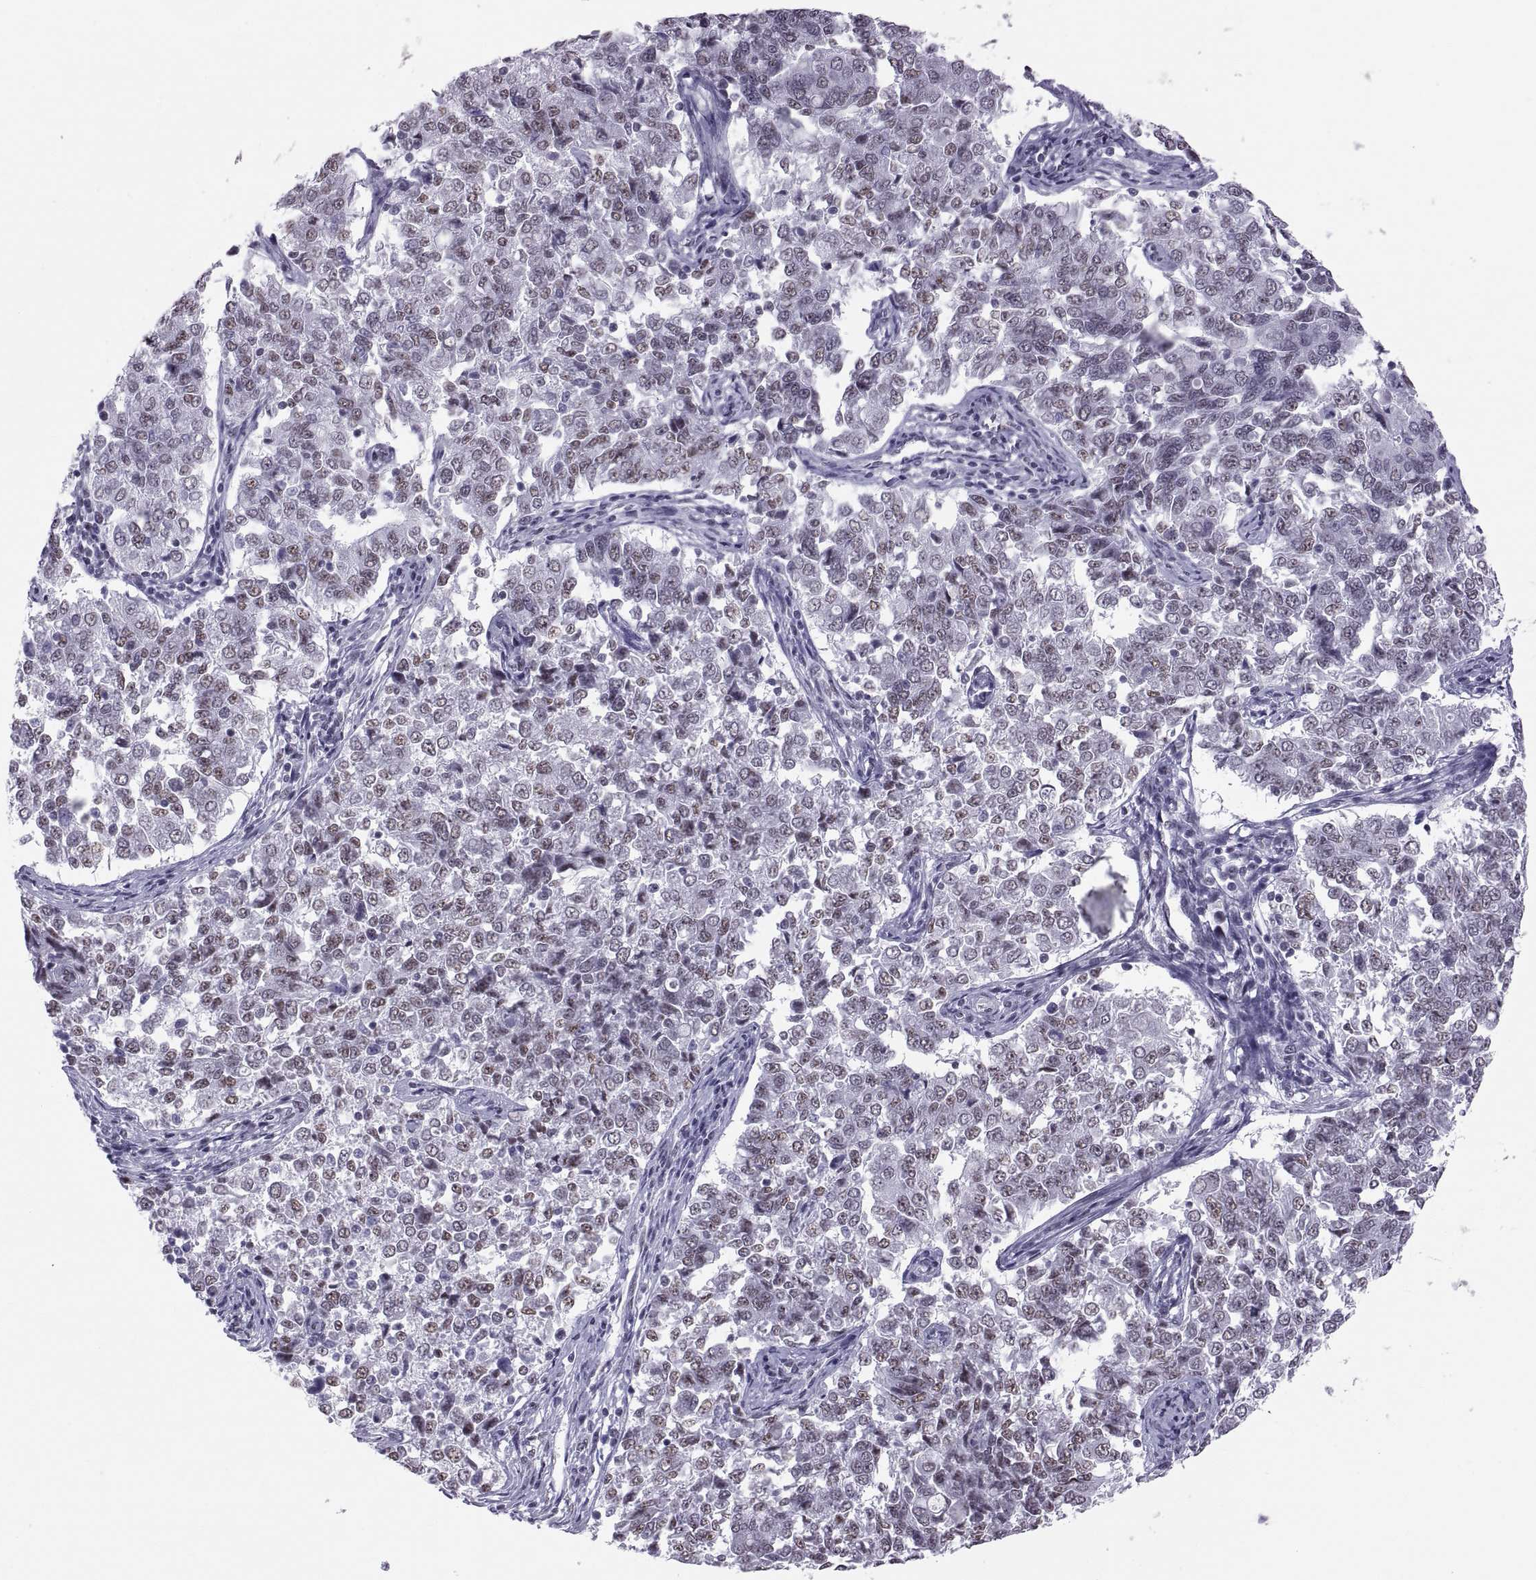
{"staining": {"intensity": "weak", "quantity": "25%-75%", "location": "nuclear"}, "tissue": "endometrial cancer", "cell_type": "Tumor cells", "image_type": "cancer", "snomed": [{"axis": "morphology", "description": "Adenocarcinoma, NOS"}, {"axis": "topography", "description": "Endometrium"}], "caption": "Approximately 25%-75% of tumor cells in human endometrial cancer (adenocarcinoma) display weak nuclear protein expression as visualized by brown immunohistochemical staining.", "gene": "NEUROD6", "patient": {"sex": "female", "age": 43}}